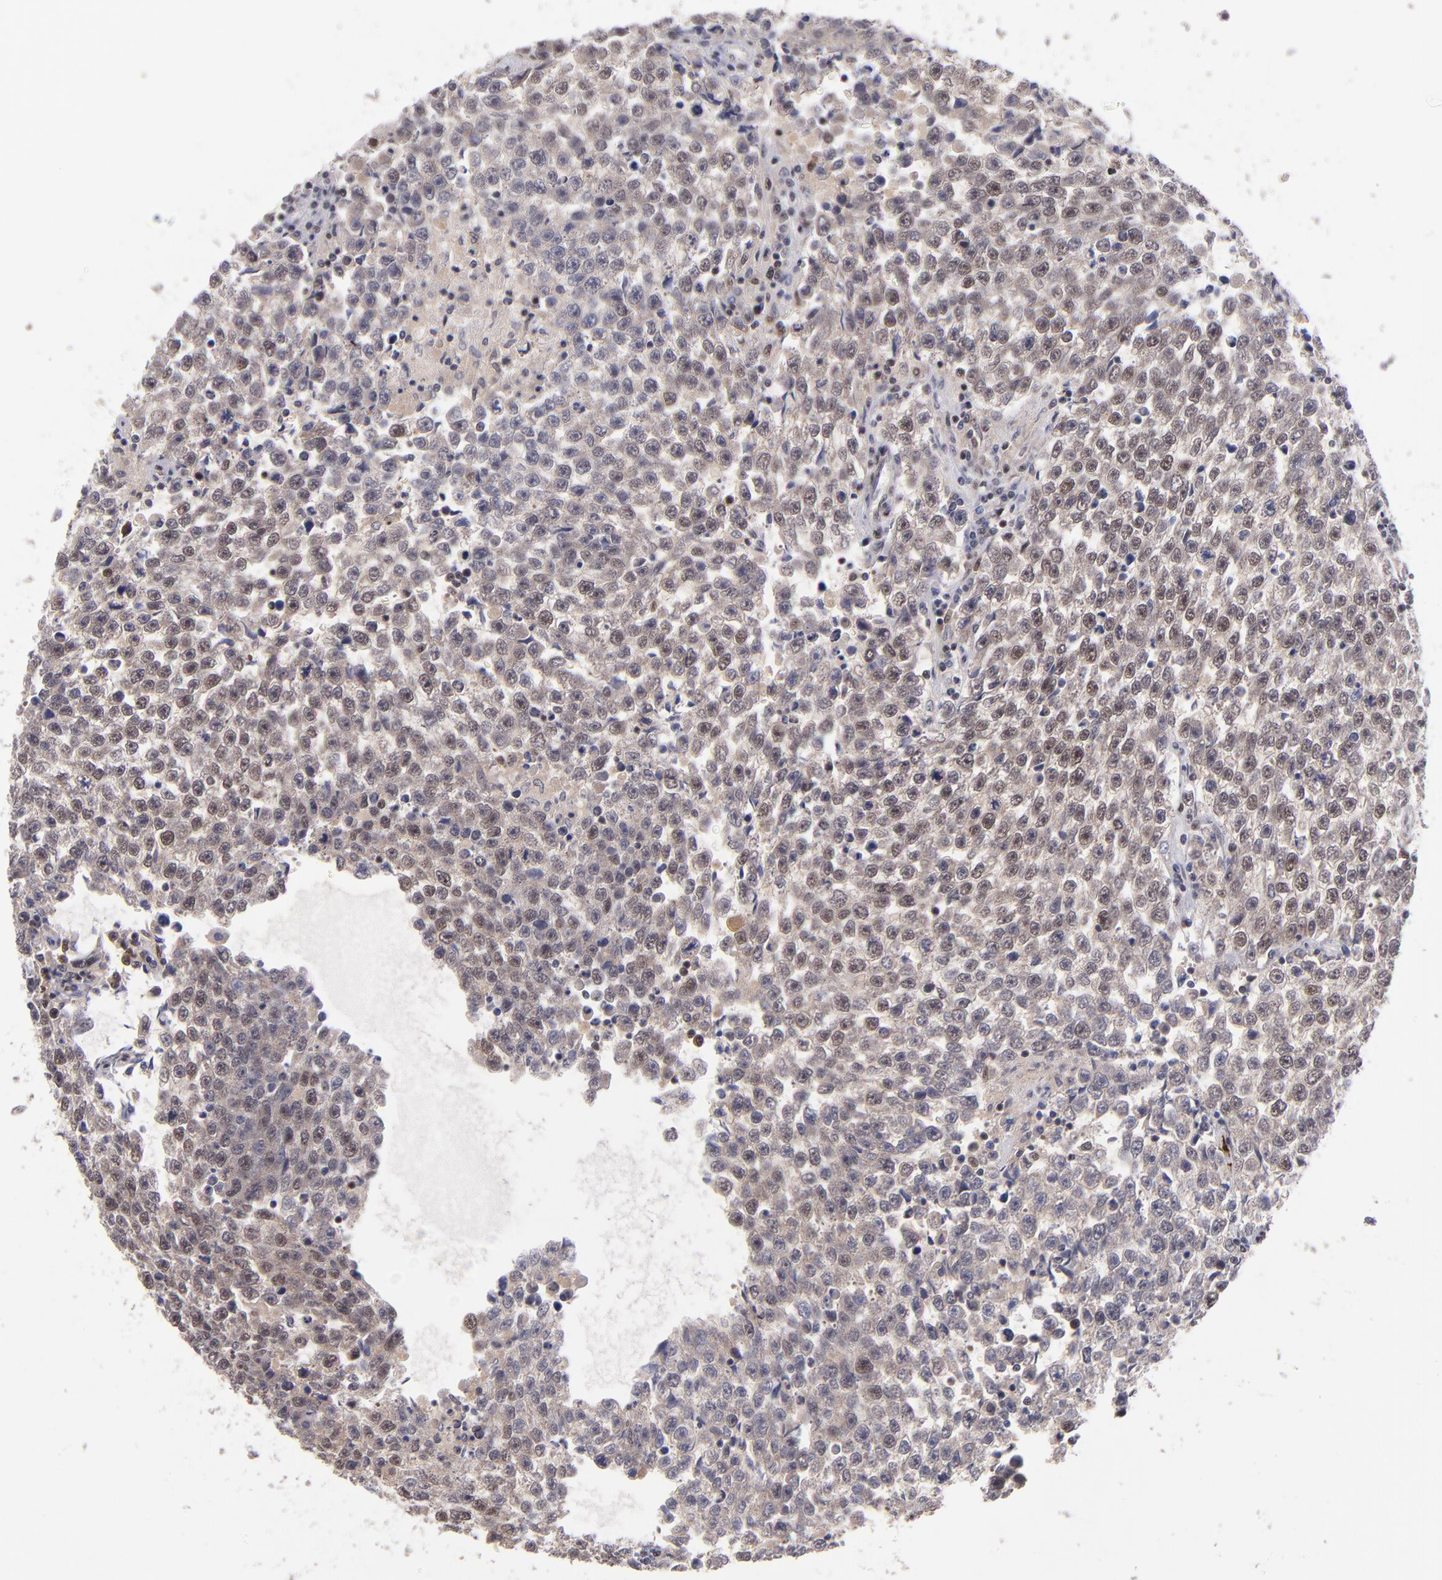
{"staining": {"intensity": "moderate", "quantity": "25%-75%", "location": "nuclear"}, "tissue": "testis cancer", "cell_type": "Tumor cells", "image_type": "cancer", "snomed": [{"axis": "morphology", "description": "Seminoma, NOS"}, {"axis": "topography", "description": "Testis"}], "caption": "Moderate nuclear positivity is seen in approximately 25%-75% of tumor cells in seminoma (testis).", "gene": "EP300", "patient": {"sex": "male", "age": 36}}